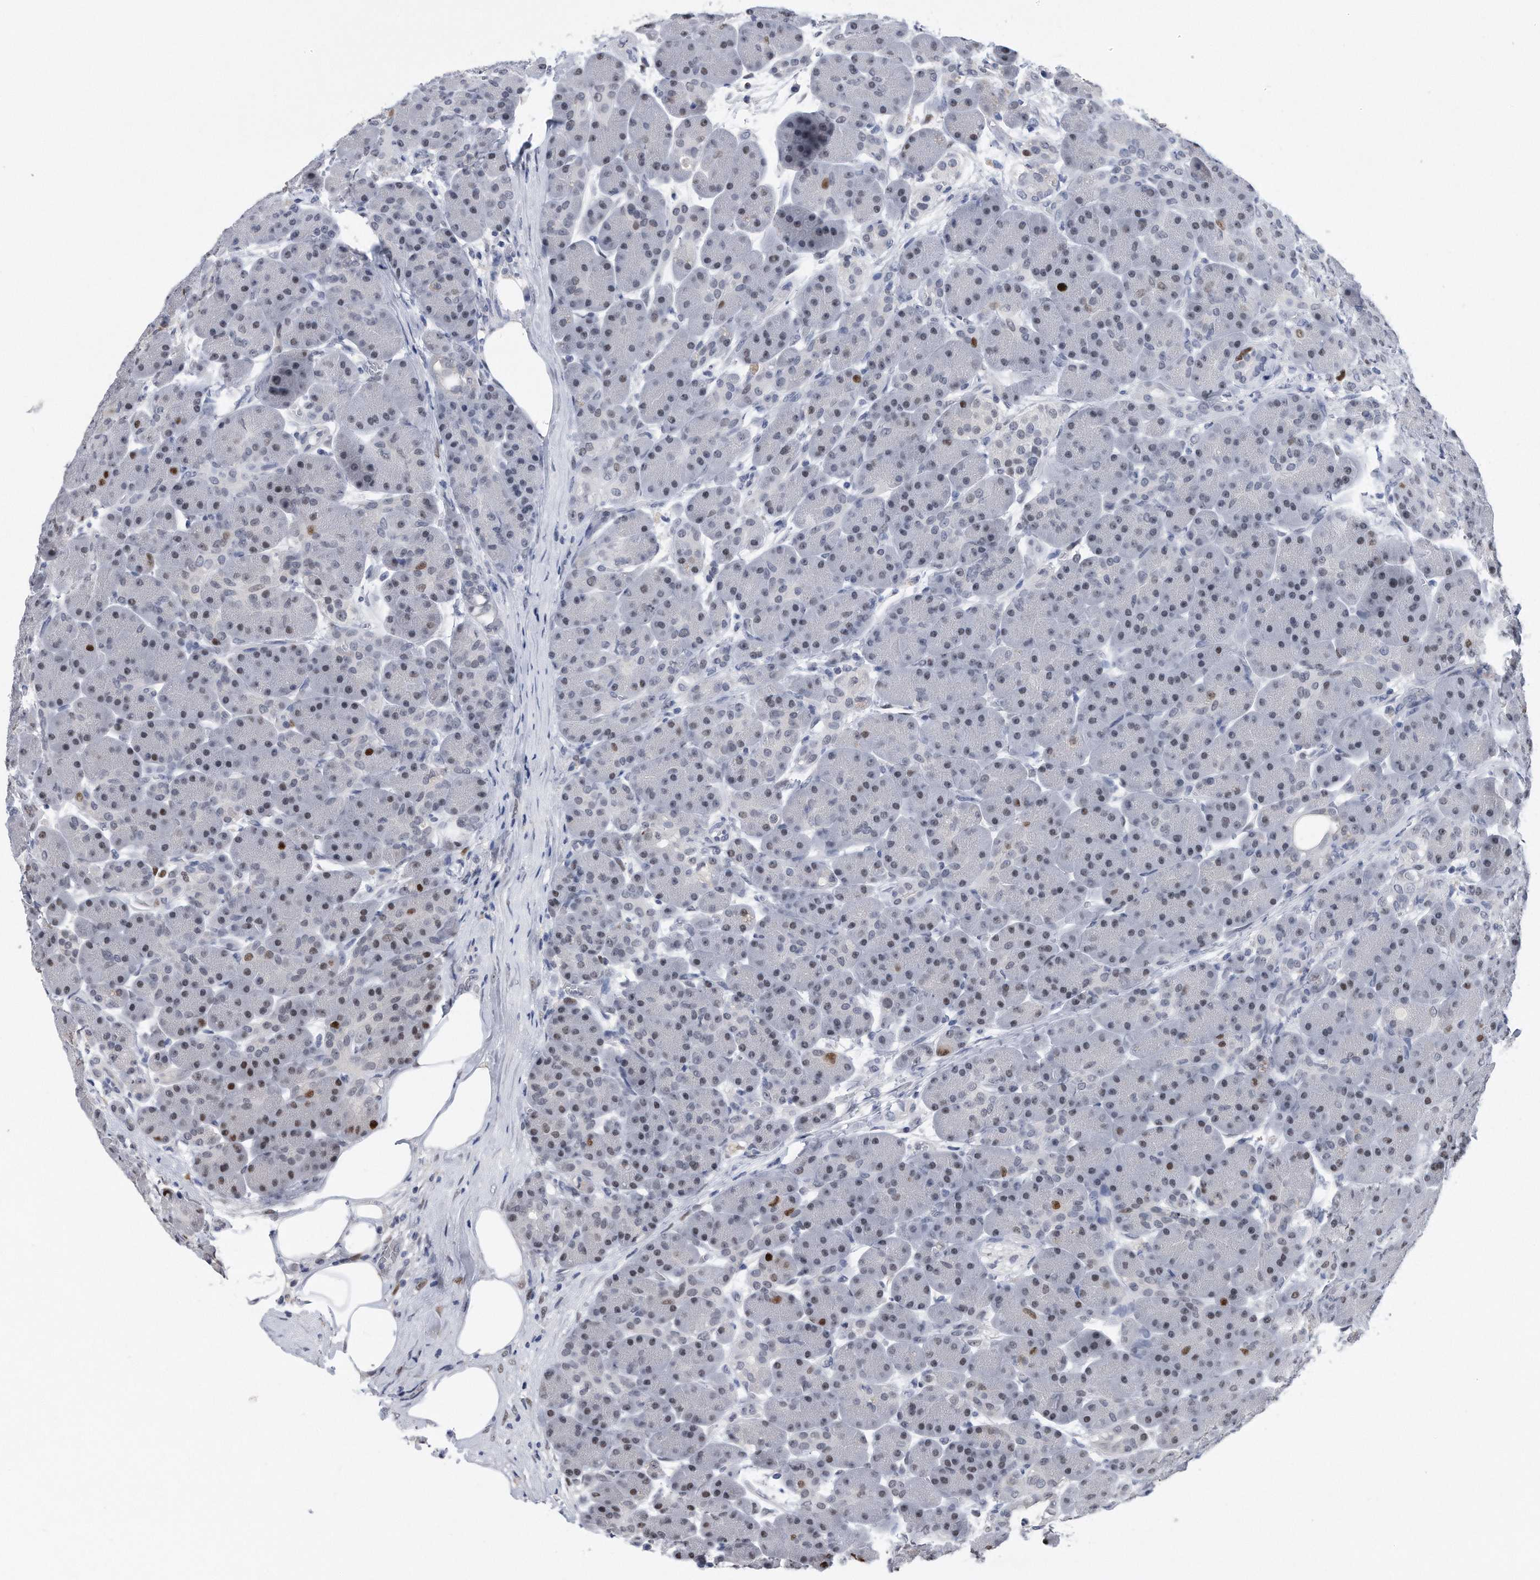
{"staining": {"intensity": "moderate", "quantity": "<25%", "location": "cytoplasmic/membranous,nuclear"}, "tissue": "pancreas", "cell_type": "Exocrine glandular cells", "image_type": "normal", "snomed": [{"axis": "morphology", "description": "Normal tissue, NOS"}, {"axis": "topography", "description": "Pancreas"}], "caption": "An image of human pancreas stained for a protein shows moderate cytoplasmic/membranous,nuclear brown staining in exocrine glandular cells. Immunohistochemistry (ihc) stains the protein of interest in brown and the nuclei are stained blue.", "gene": "PCNA", "patient": {"sex": "male", "age": 63}}